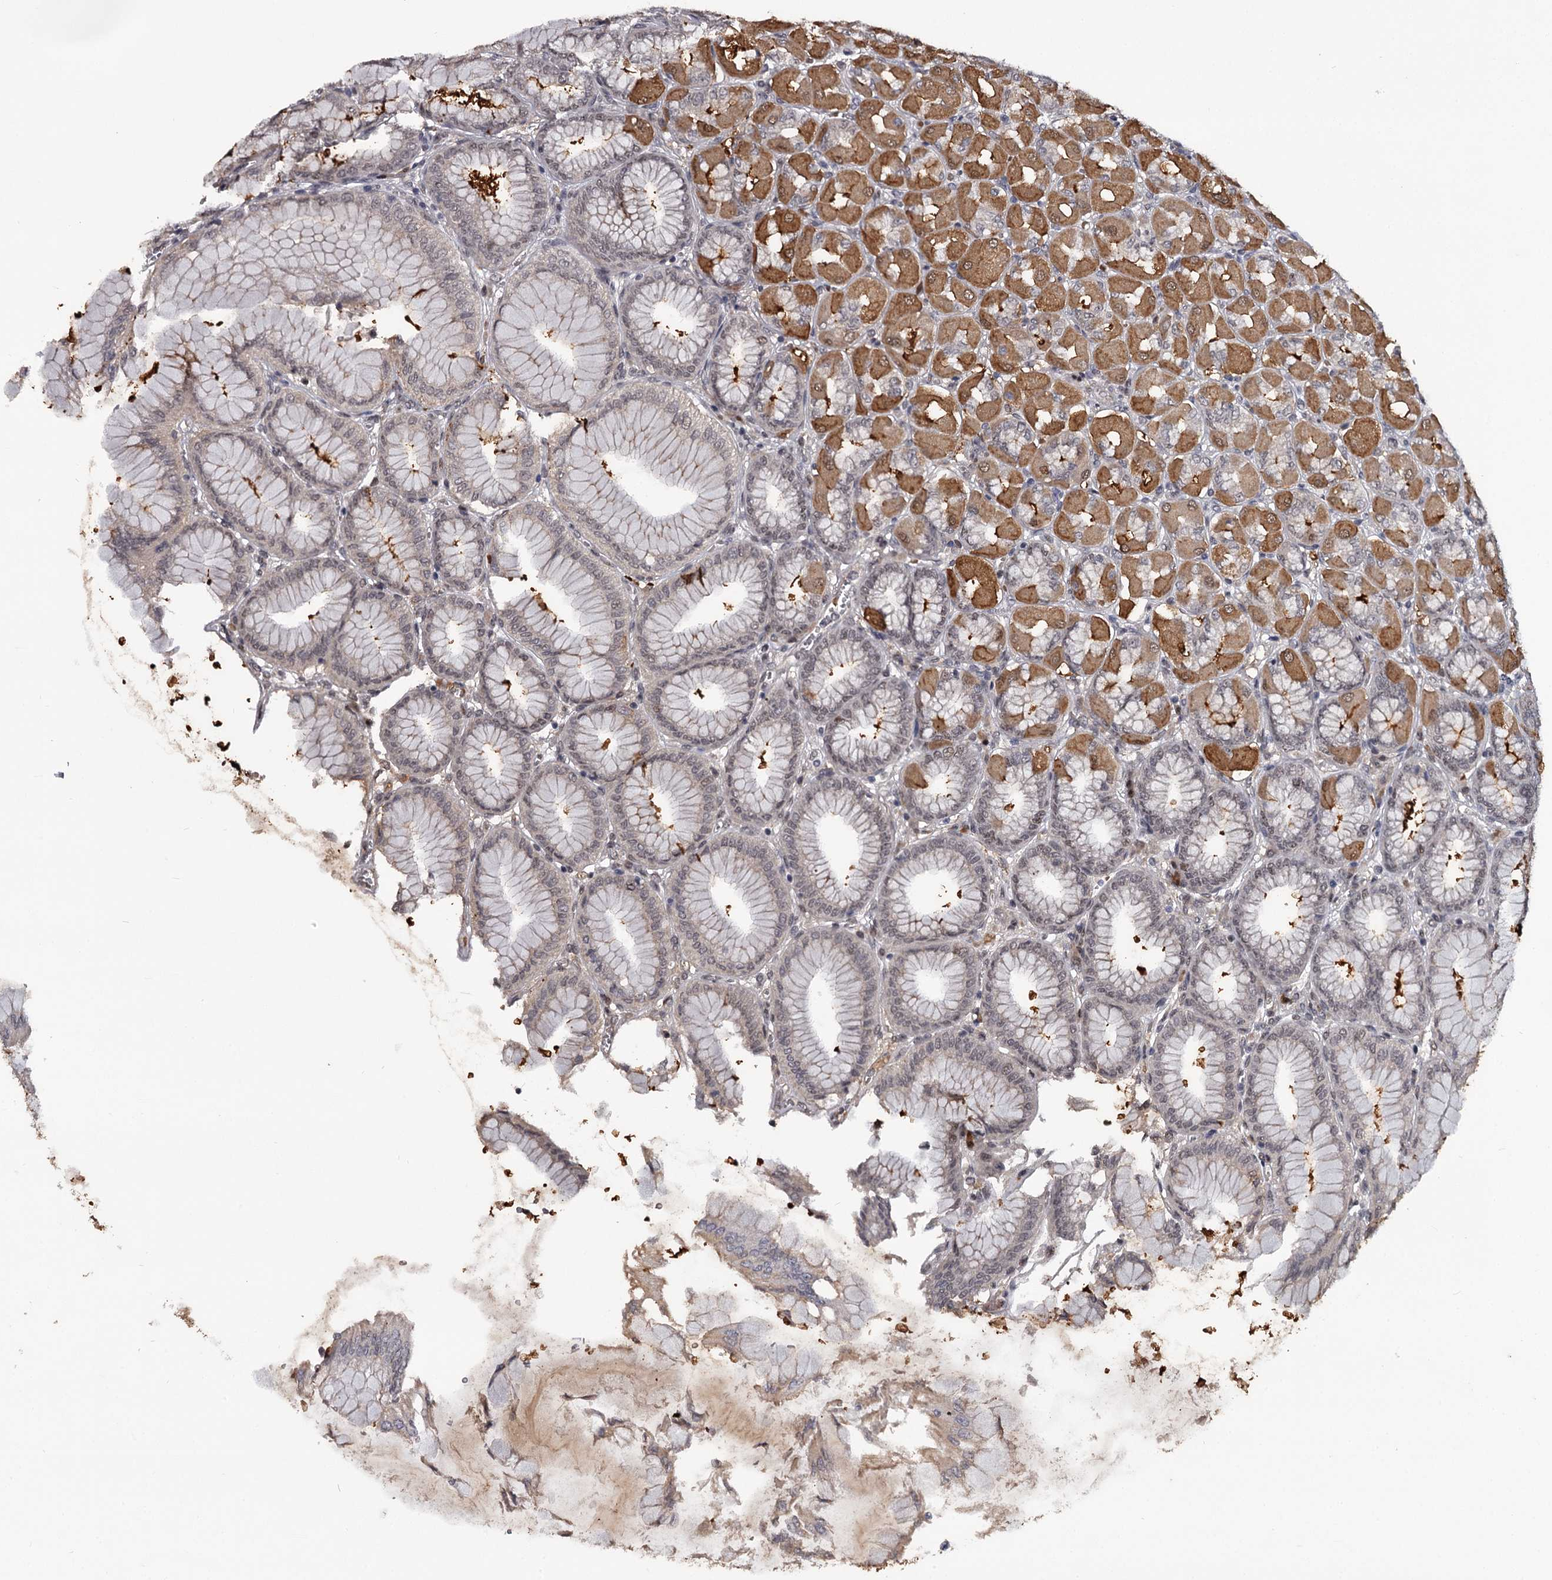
{"staining": {"intensity": "moderate", "quantity": "25%-75%", "location": "cytoplasmic/membranous,nuclear"}, "tissue": "stomach", "cell_type": "Glandular cells", "image_type": "normal", "snomed": [{"axis": "morphology", "description": "Normal tissue, NOS"}, {"axis": "topography", "description": "Stomach, upper"}], "caption": "About 25%-75% of glandular cells in normal stomach demonstrate moderate cytoplasmic/membranous,nuclear protein positivity as visualized by brown immunohistochemical staining.", "gene": "RNF44", "patient": {"sex": "female", "age": 56}}